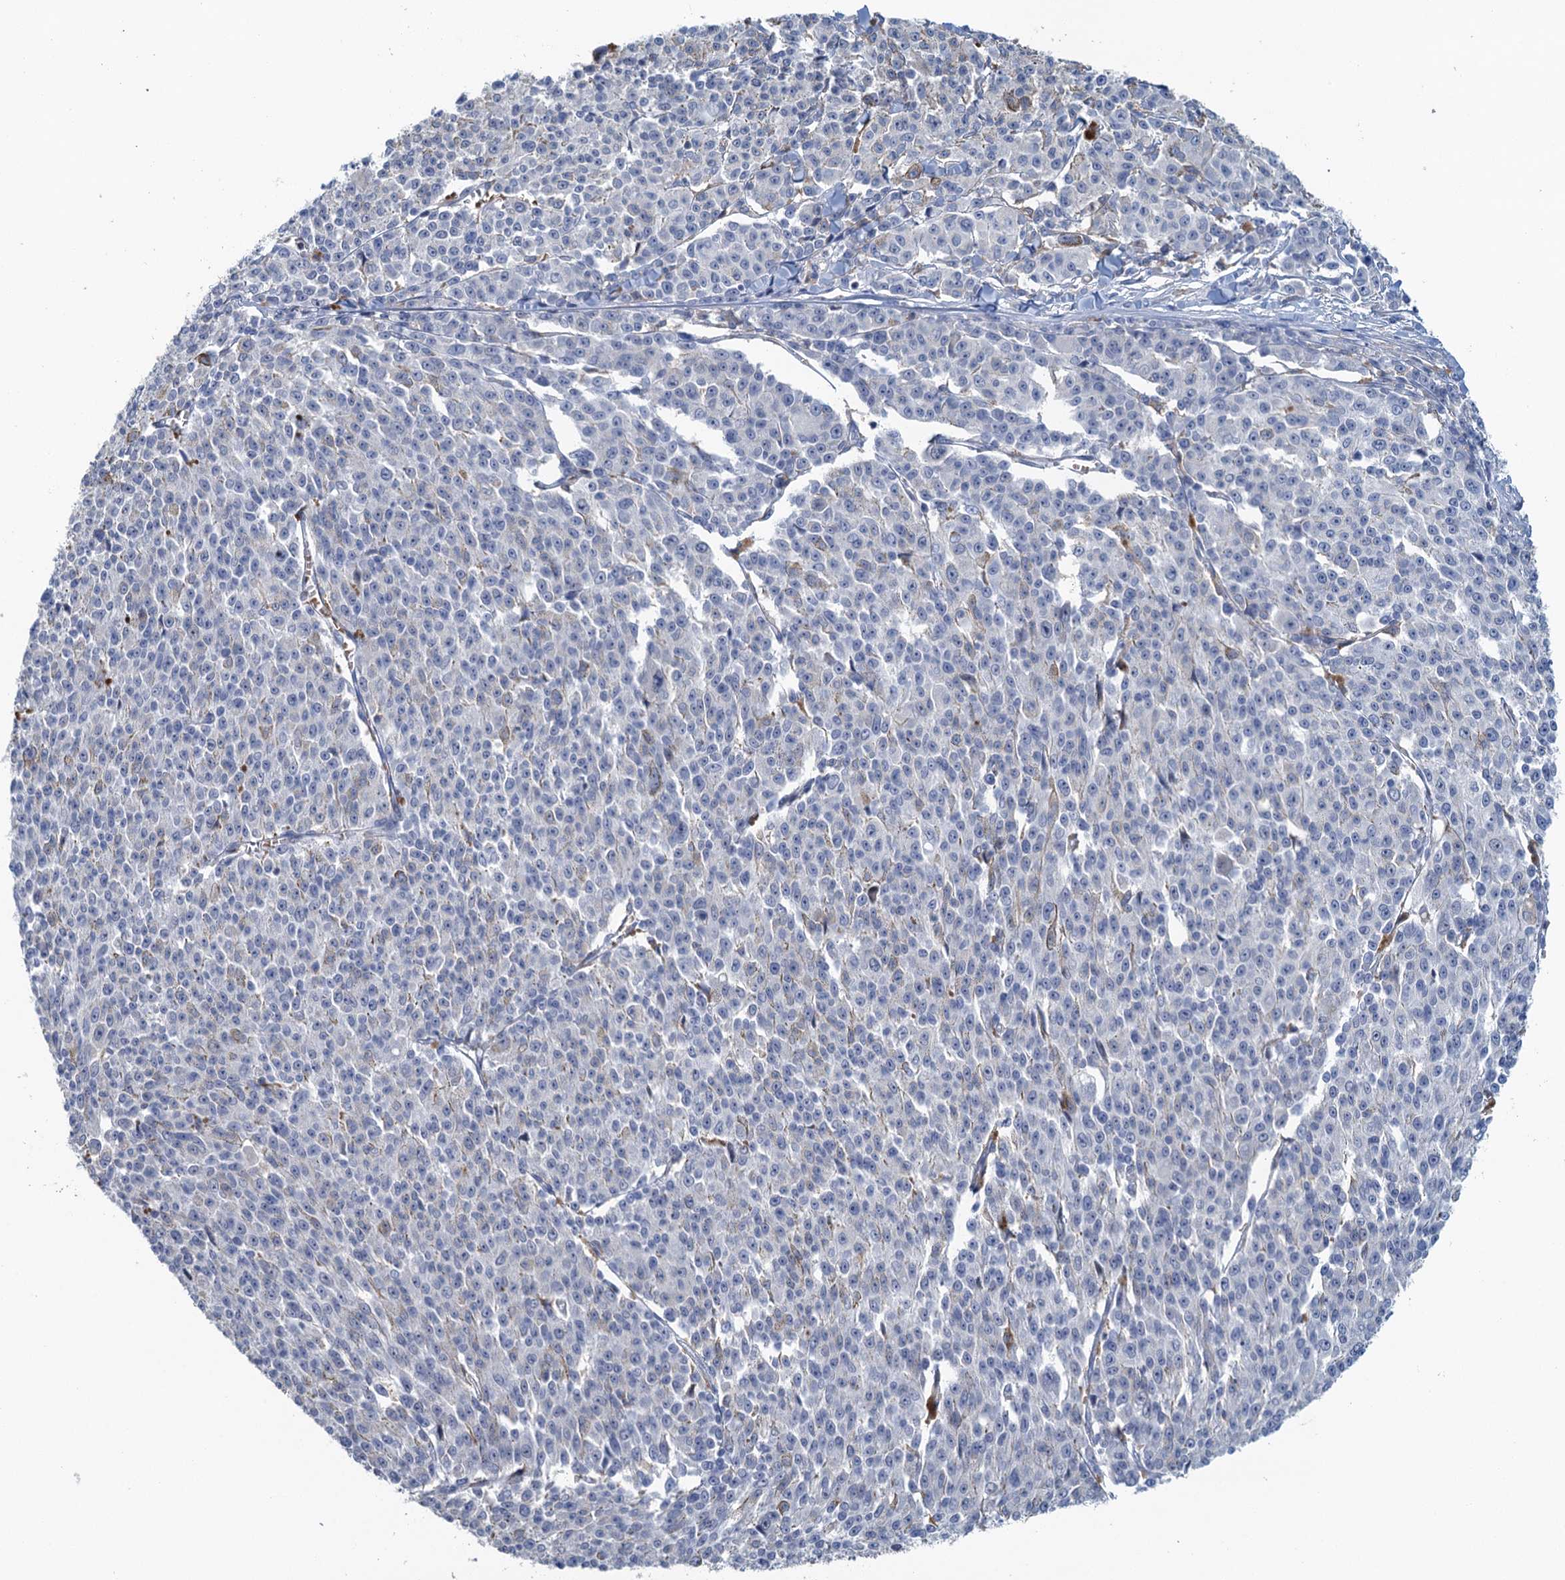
{"staining": {"intensity": "negative", "quantity": "none", "location": "none"}, "tissue": "melanoma", "cell_type": "Tumor cells", "image_type": "cancer", "snomed": [{"axis": "morphology", "description": "Malignant melanoma, NOS"}, {"axis": "topography", "description": "Skin"}], "caption": "The micrograph exhibits no significant positivity in tumor cells of melanoma.", "gene": "RSAD2", "patient": {"sex": "female", "age": 52}}